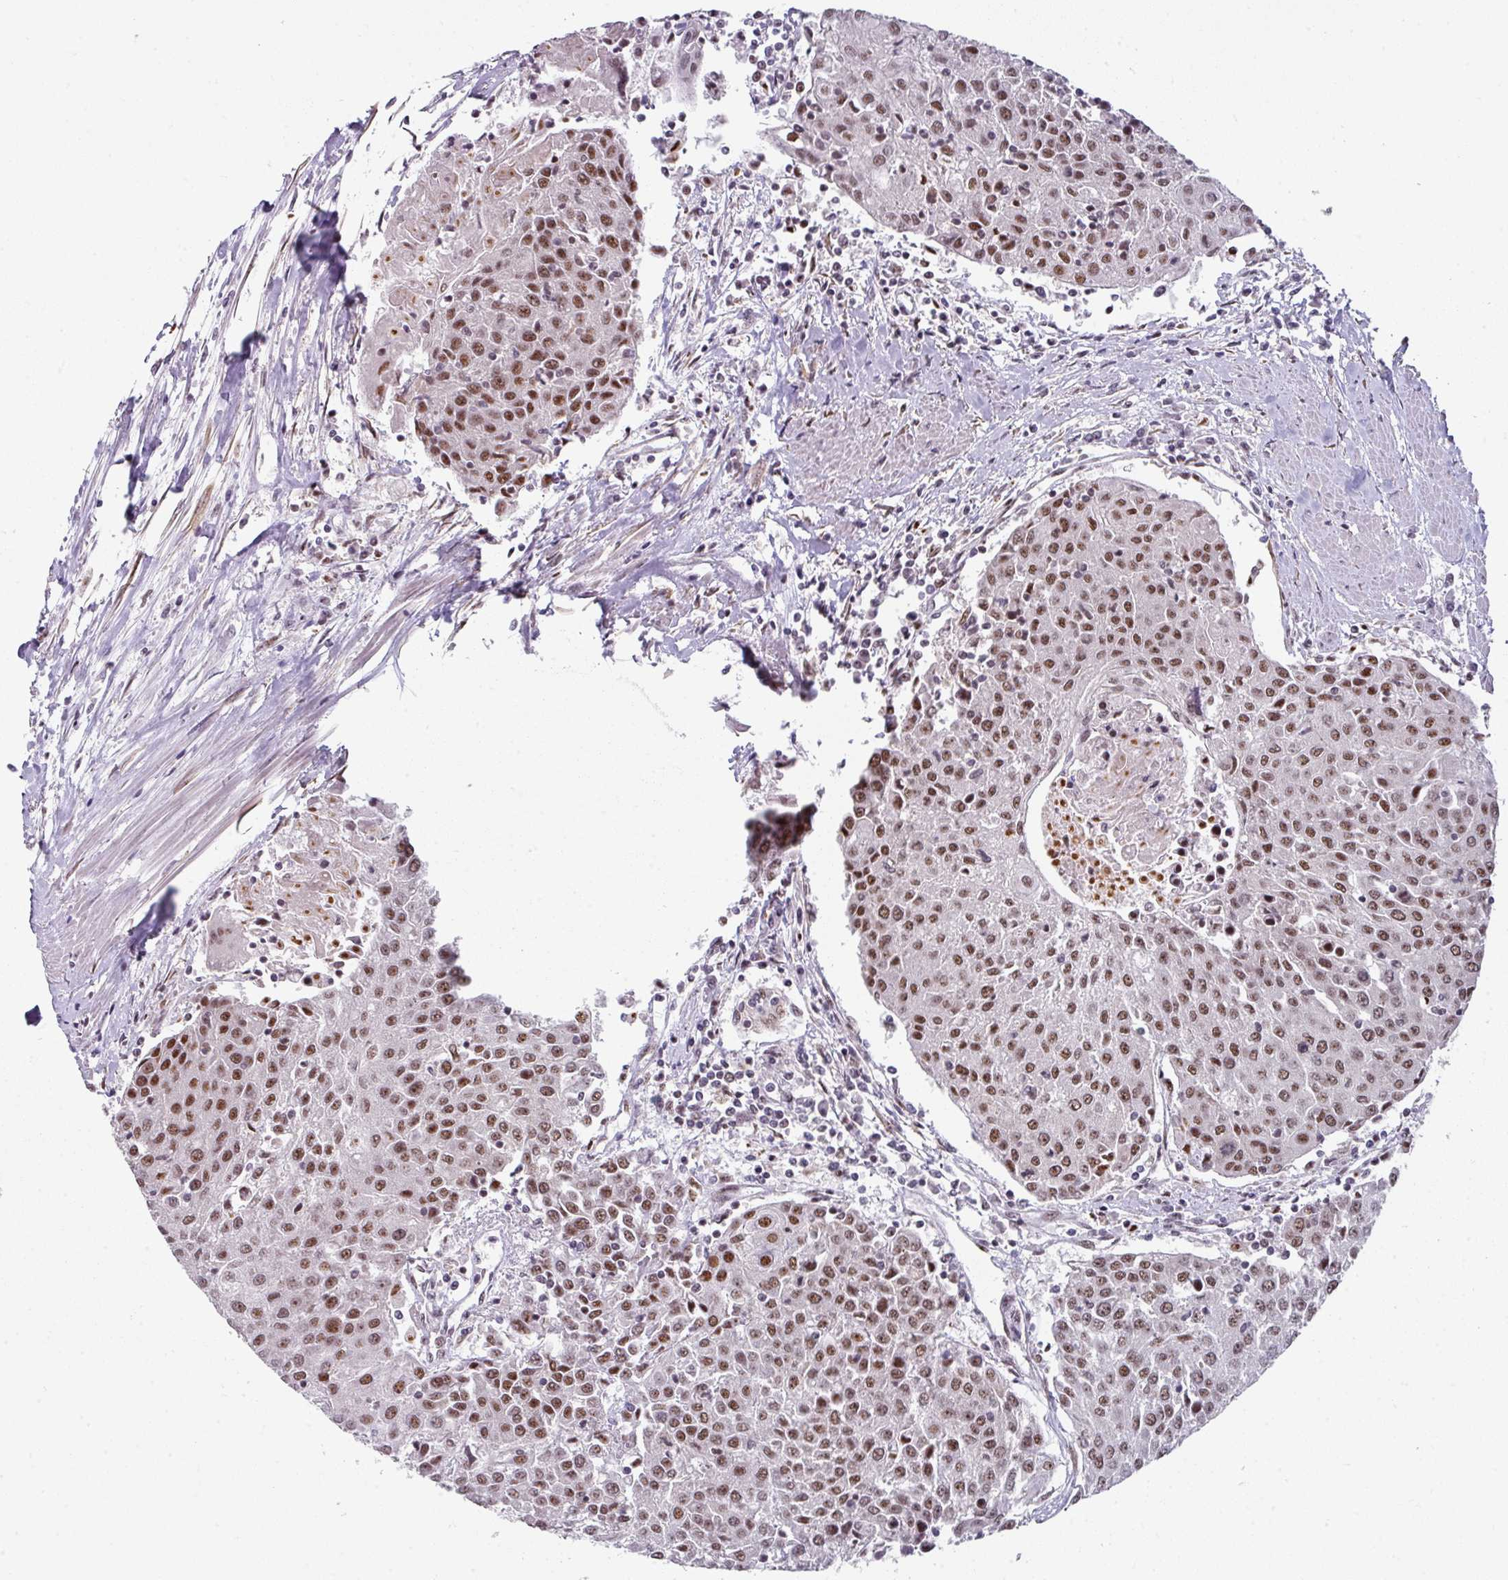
{"staining": {"intensity": "moderate", "quantity": ">75%", "location": "nuclear"}, "tissue": "urothelial cancer", "cell_type": "Tumor cells", "image_type": "cancer", "snomed": [{"axis": "morphology", "description": "Urothelial carcinoma, High grade"}, {"axis": "topography", "description": "Urinary bladder"}], "caption": "Immunohistochemical staining of high-grade urothelial carcinoma shows medium levels of moderate nuclear protein positivity in about >75% of tumor cells.", "gene": "RAD50", "patient": {"sex": "female", "age": 85}}